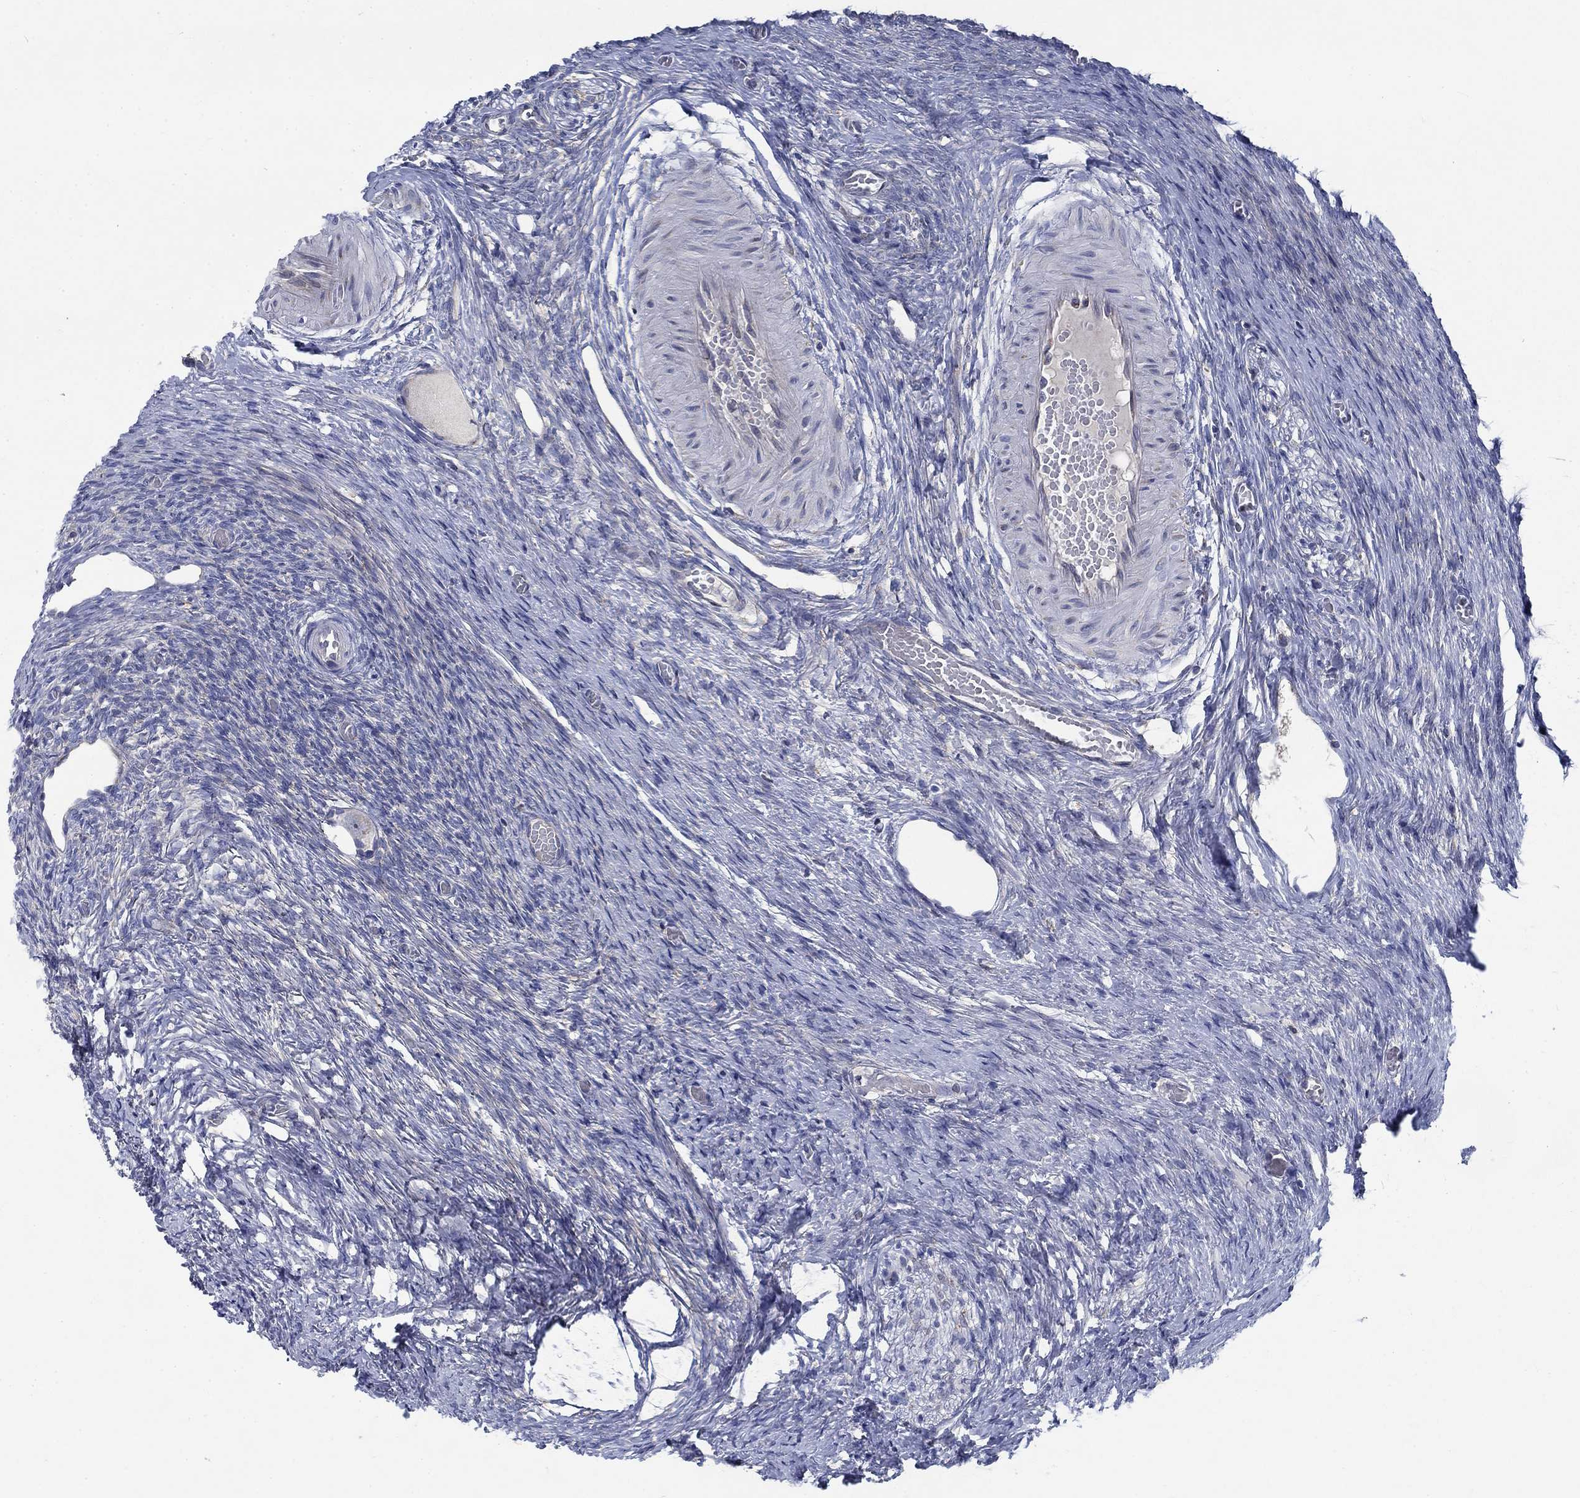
{"staining": {"intensity": "negative", "quantity": "none", "location": "none"}, "tissue": "ovary", "cell_type": "Follicle cells", "image_type": "normal", "snomed": [{"axis": "morphology", "description": "Normal tissue, NOS"}, {"axis": "topography", "description": "Ovary"}], "caption": "DAB (3,3'-diaminobenzidine) immunohistochemical staining of unremarkable ovary shows no significant positivity in follicle cells.", "gene": "MMP24", "patient": {"sex": "female", "age": 27}}